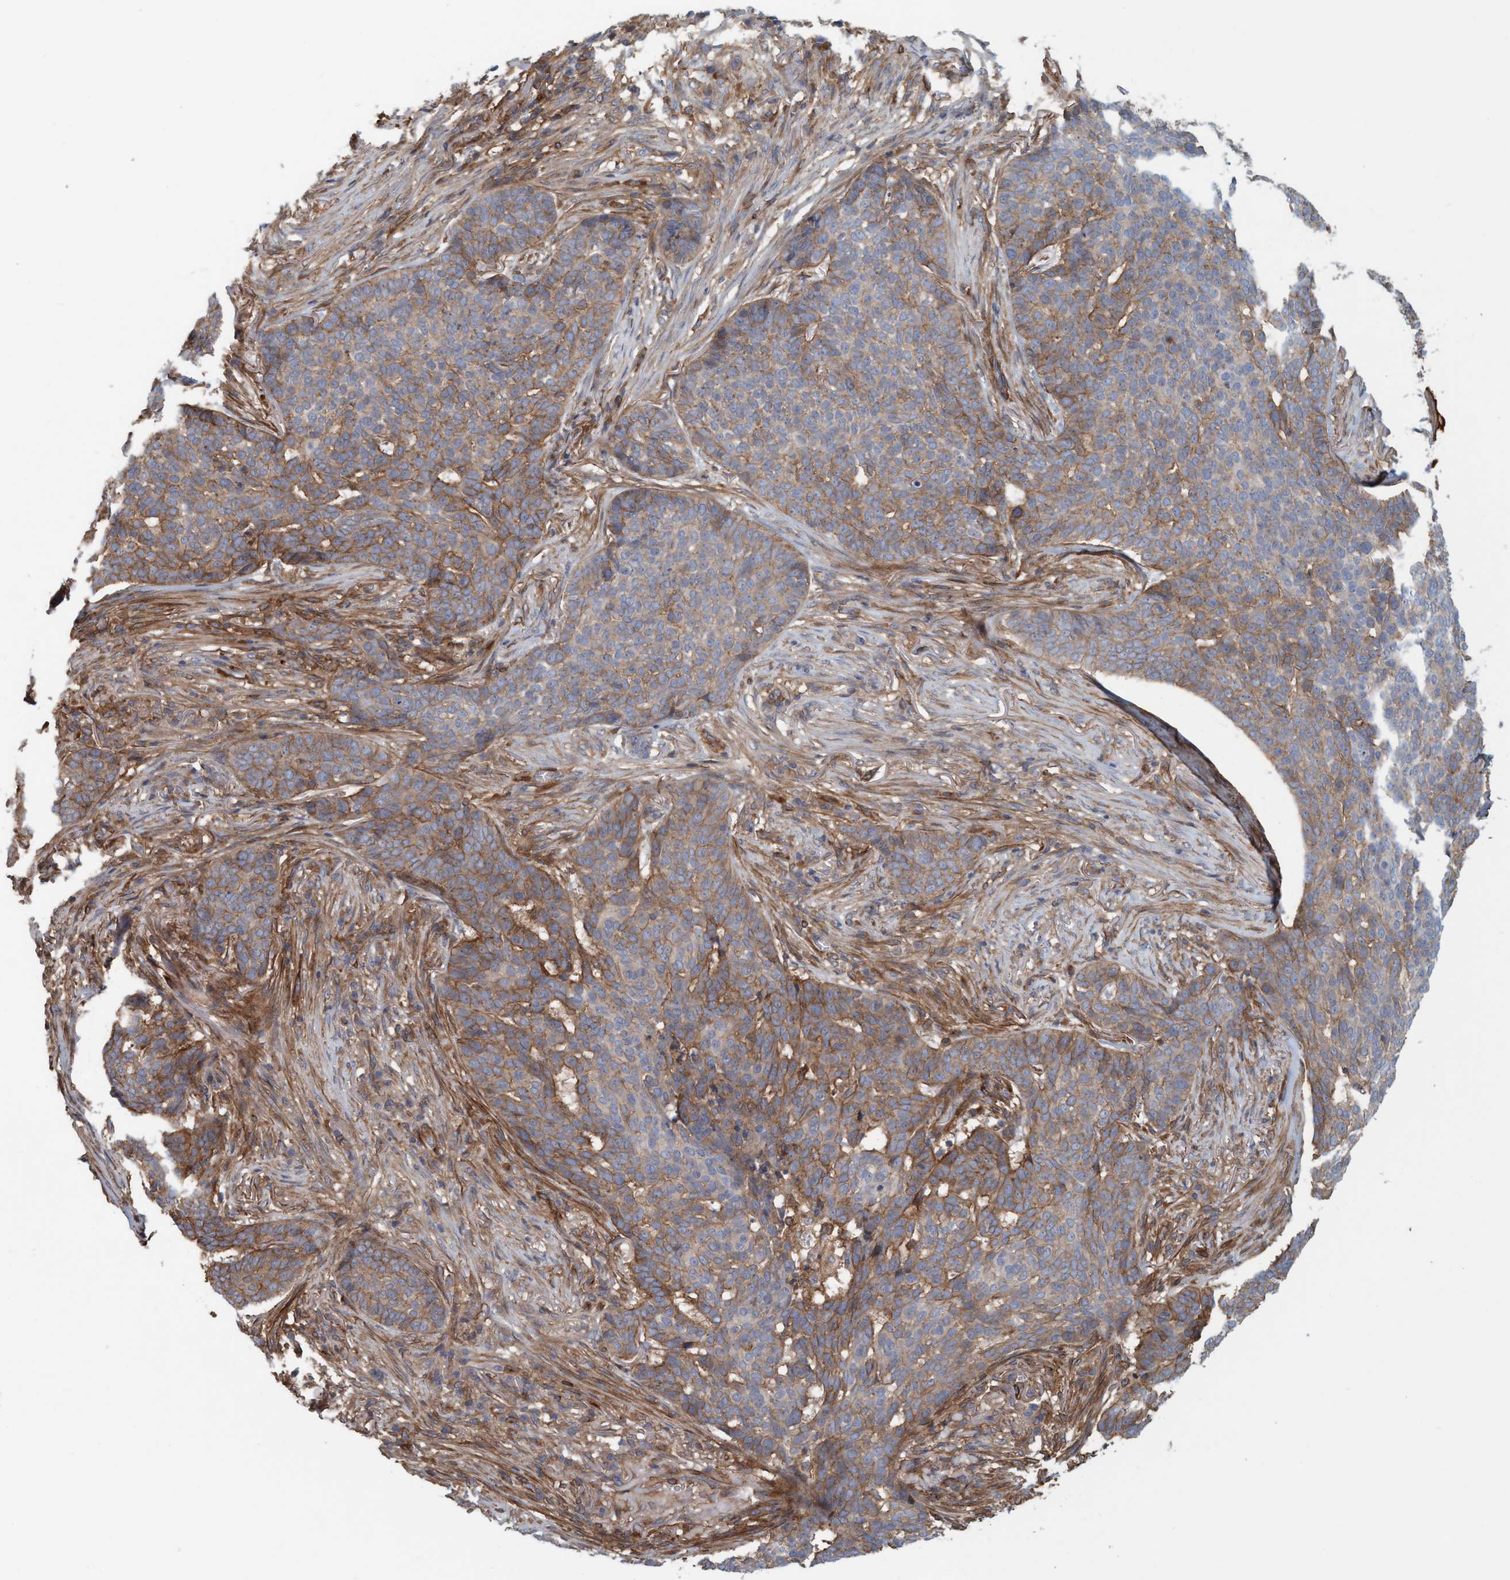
{"staining": {"intensity": "moderate", "quantity": "25%-75%", "location": "cytoplasmic/membranous"}, "tissue": "skin cancer", "cell_type": "Tumor cells", "image_type": "cancer", "snomed": [{"axis": "morphology", "description": "Basal cell carcinoma"}, {"axis": "topography", "description": "Skin"}], "caption": "This micrograph demonstrates basal cell carcinoma (skin) stained with immunohistochemistry (IHC) to label a protein in brown. The cytoplasmic/membranous of tumor cells show moderate positivity for the protein. Nuclei are counter-stained blue.", "gene": "SPECC1", "patient": {"sex": "male", "age": 85}}